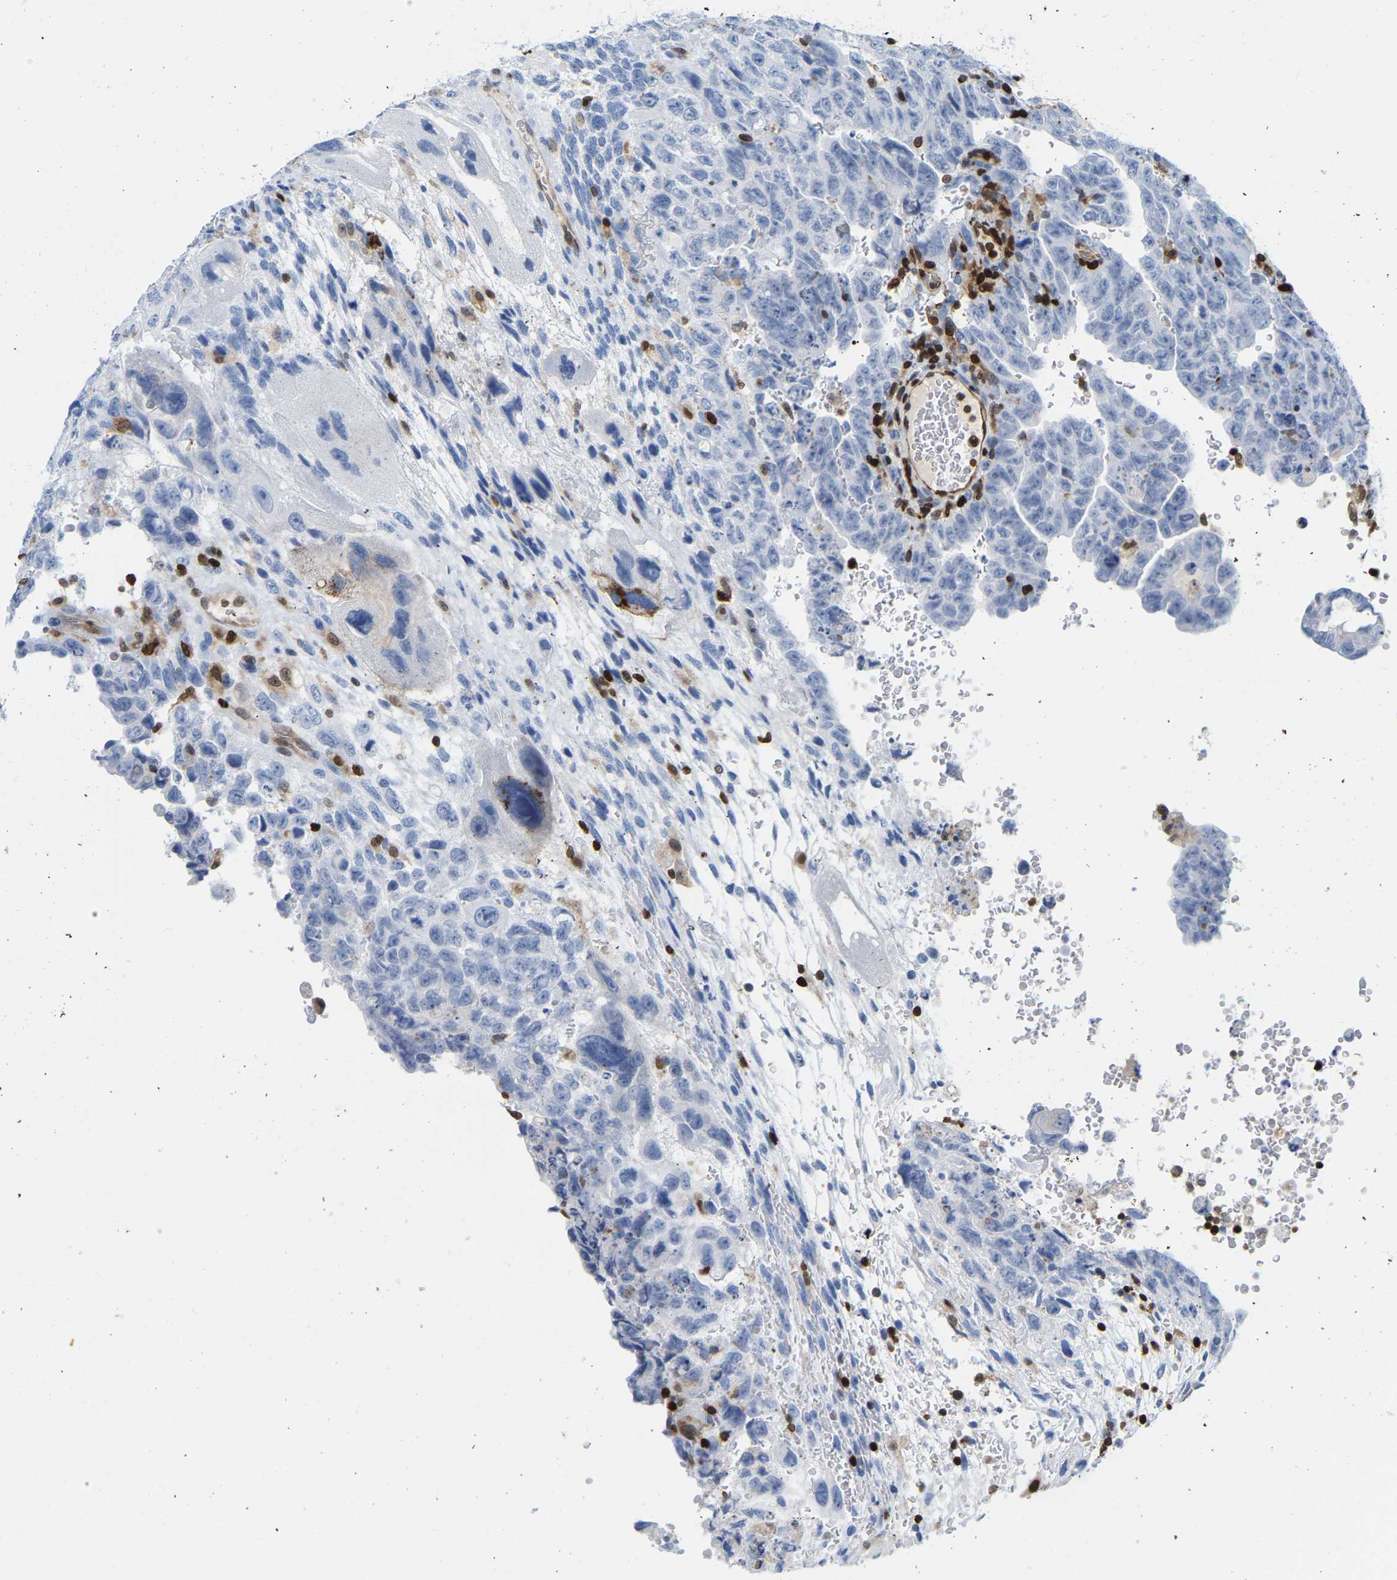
{"staining": {"intensity": "negative", "quantity": "none", "location": "none"}, "tissue": "testis cancer", "cell_type": "Tumor cells", "image_type": "cancer", "snomed": [{"axis": "morphology", "description": "Carcinoma, Embryonal, NOS"}, {"axis": "topography", "description": "Testis"}], "caption": "DAB (3,3'-diaminobenzidine) immunohistochemical staining of testis cancer (embryonal carcinoma) displays no significant expression in tumor cells. (DAB immunohistochemistry (IHC), high magnification).", "gene": "GIMAP4", "patient": {"sex": "male", "age": 28}}